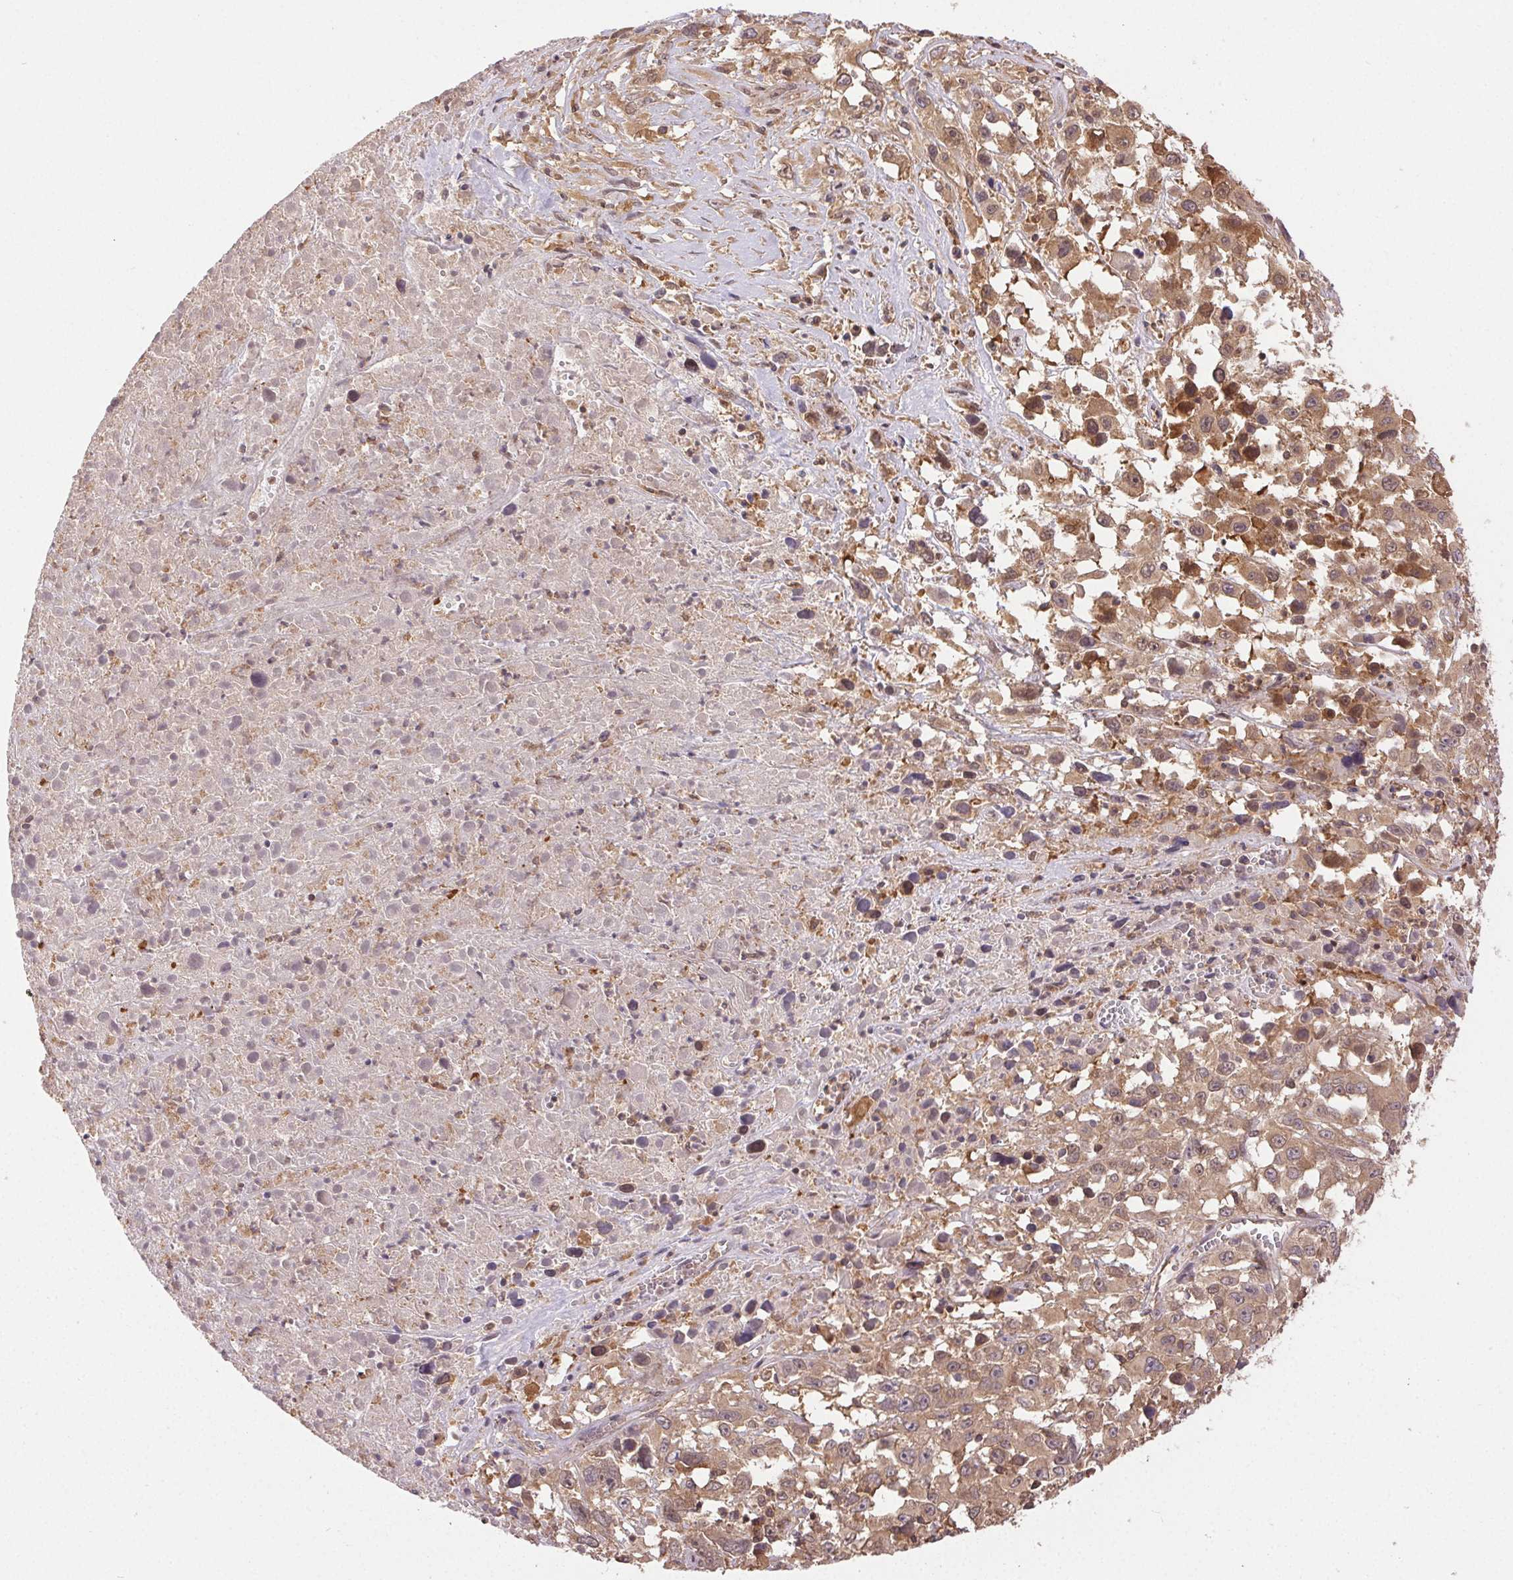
{"staining": {"intensity": "weak", "quantity": ">75%", "location": "cytoplasmic/membranous"}, "tissue": "melanoma", "cell_type": "Tumor cells", "image_type": "cancer", "snomed": [{"axis": "morphology", "description": "Malignant melanoma, Metastatic site"}, {"axis": "topography", "description": "Soft tissue"}], "caption": "The micrograph reveals immunohistochemical staining of melanoma. There is weak cytoplasmic/membranous expression is appreciated in approximately >75% of tumor cells.", "gene": "GDI2", "patient": {"sex": "male", "age": 50}}